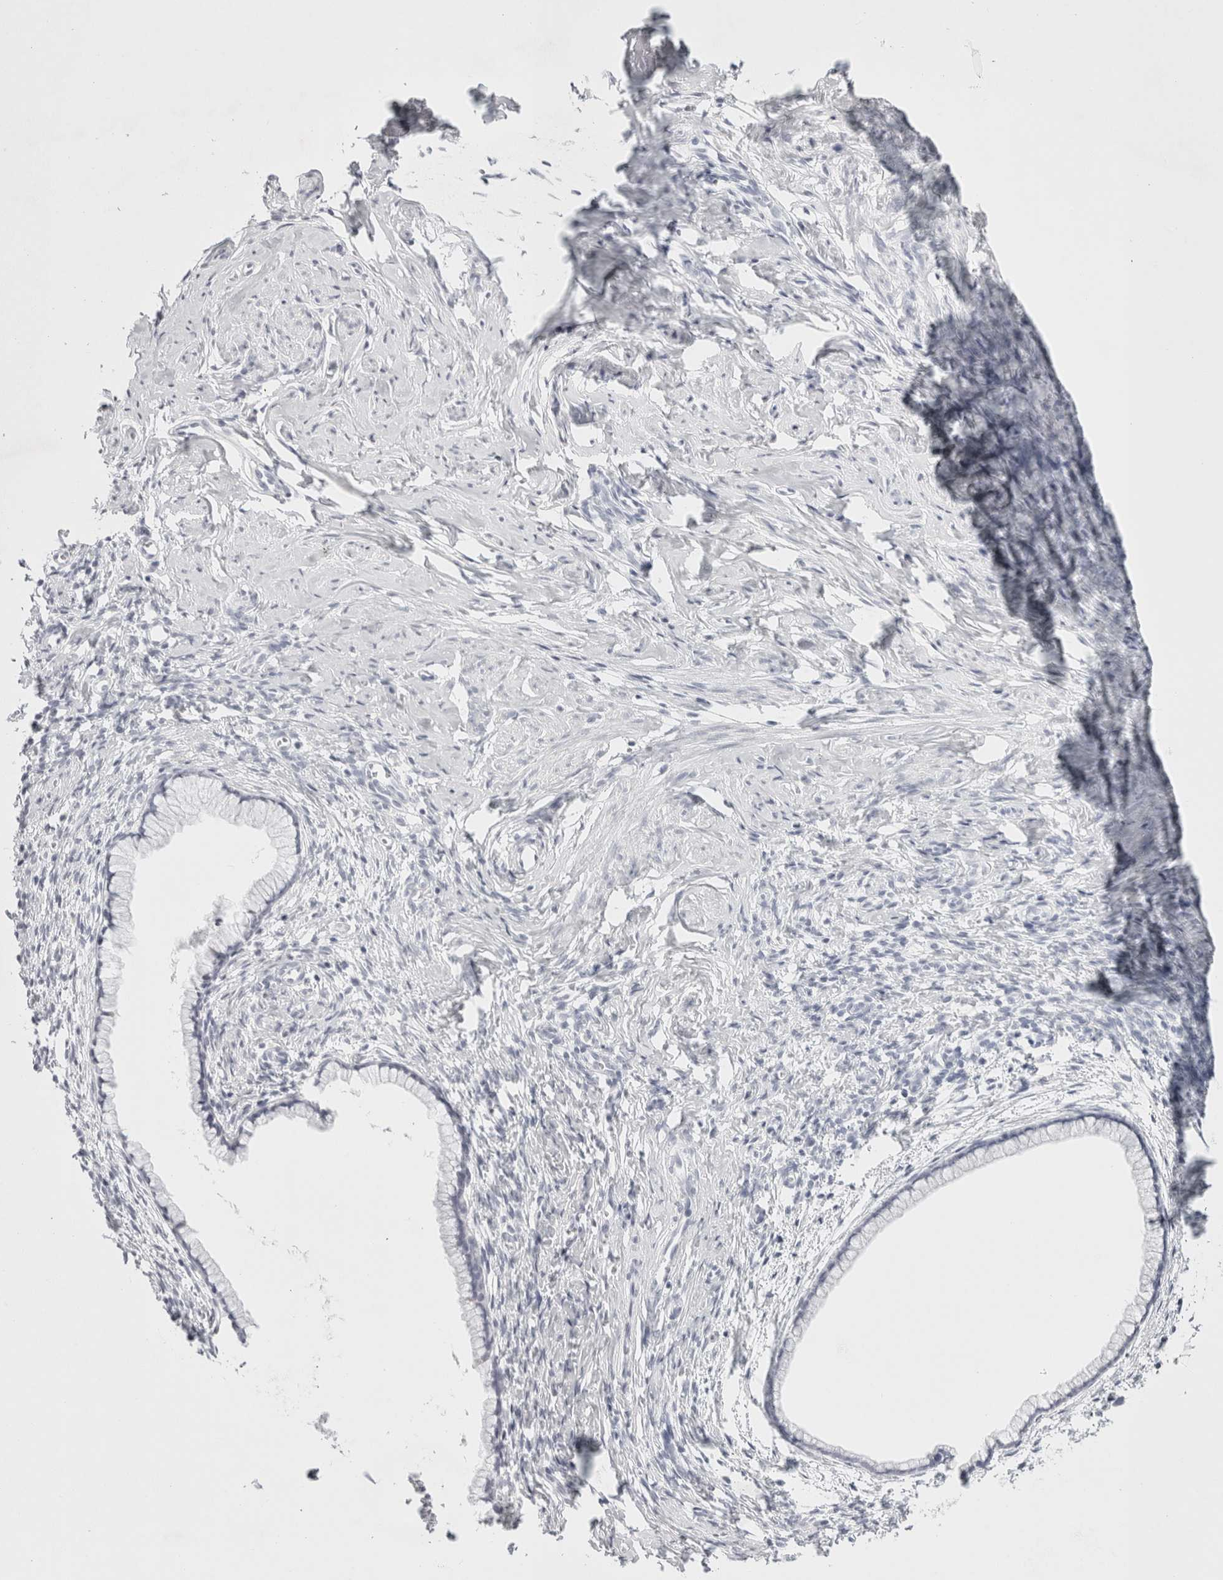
{"staining": {"intensity": "negative", "quantity": "none", "location": "none"}, "tissue": "cervix", "cell_type": "Glandular cells", "image_type": "normal", "snomed": [{"axis": "morphology", "description": "Normal tissue, NOS"}, {"axis": "topography", "description": "Cervix"}], "caption": "Immunohistochemistry of benign cervix demonstrates no positivity in glandular cells. (Stains: DAB IHC with hematoxylin counter stain, Microscopy: brightfield microscopy at high magnification).", "gene": "GARIN1A", "patient": {"sex": "female", "age": 75}}